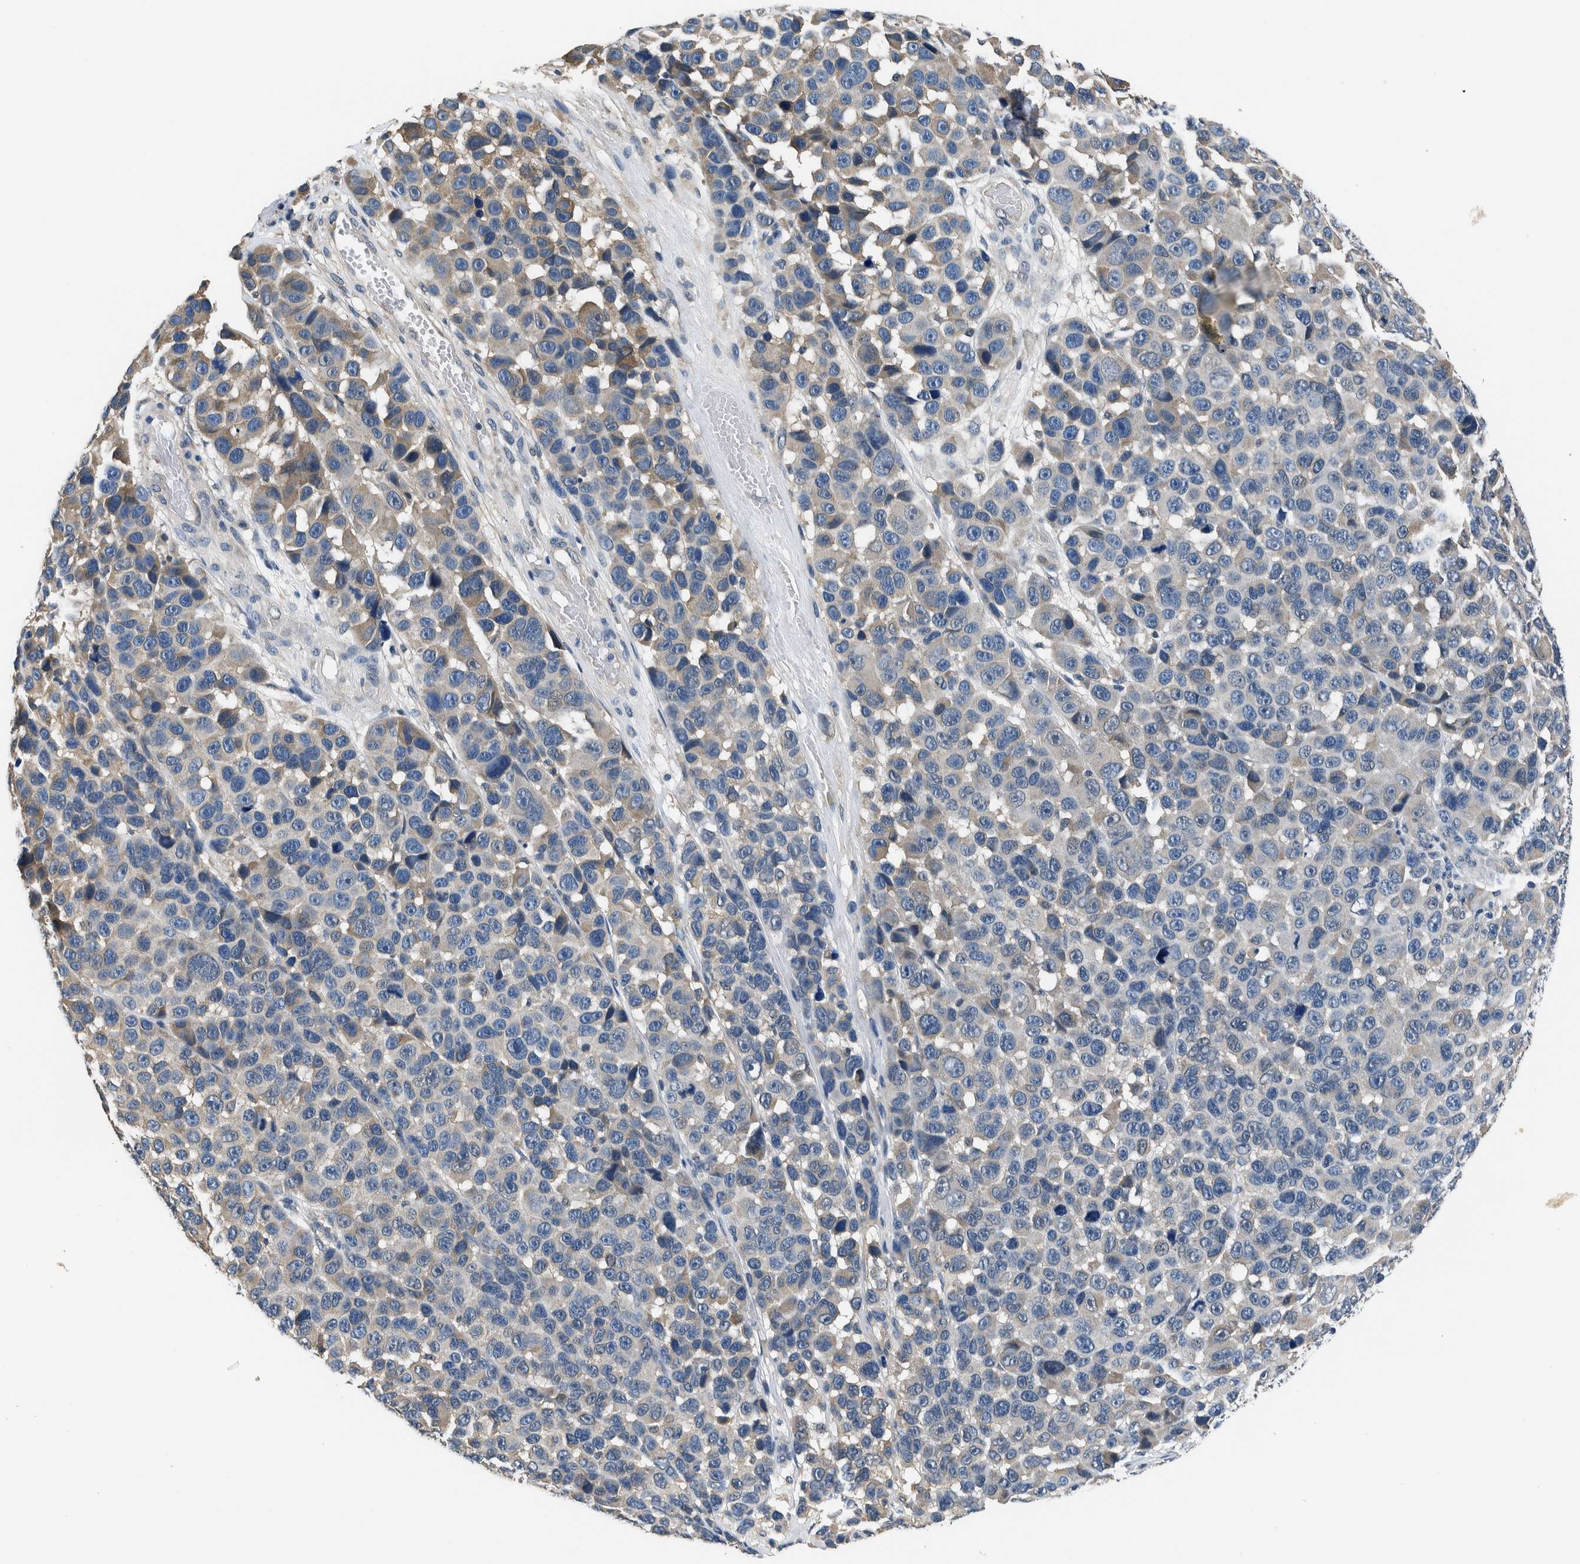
{"staining": {"intensity": "moderate", "quantity": "<25%", "location": "cytoplasmic/membranous"}, "tissue": "melanoma", "cell_type": "Tumor cells", "image_type": "cancer", "snomed": [{"axis": "morphology", "description": "Malignant melanoma, NOS"}, {"axis": "topography", "description": "Skin"}], "caption": "IHC of malignant melanoma shows low levels of moderate cytoplasmic/membranous staining in approximately <25% of tumor cells. The protein is stained brown, and the nuclei are stained in blue (DAB IHC with brightfield microscopy, high magnification).", "gene": "NIBAN2", "patient": {"sex": "male", "age": 53}}